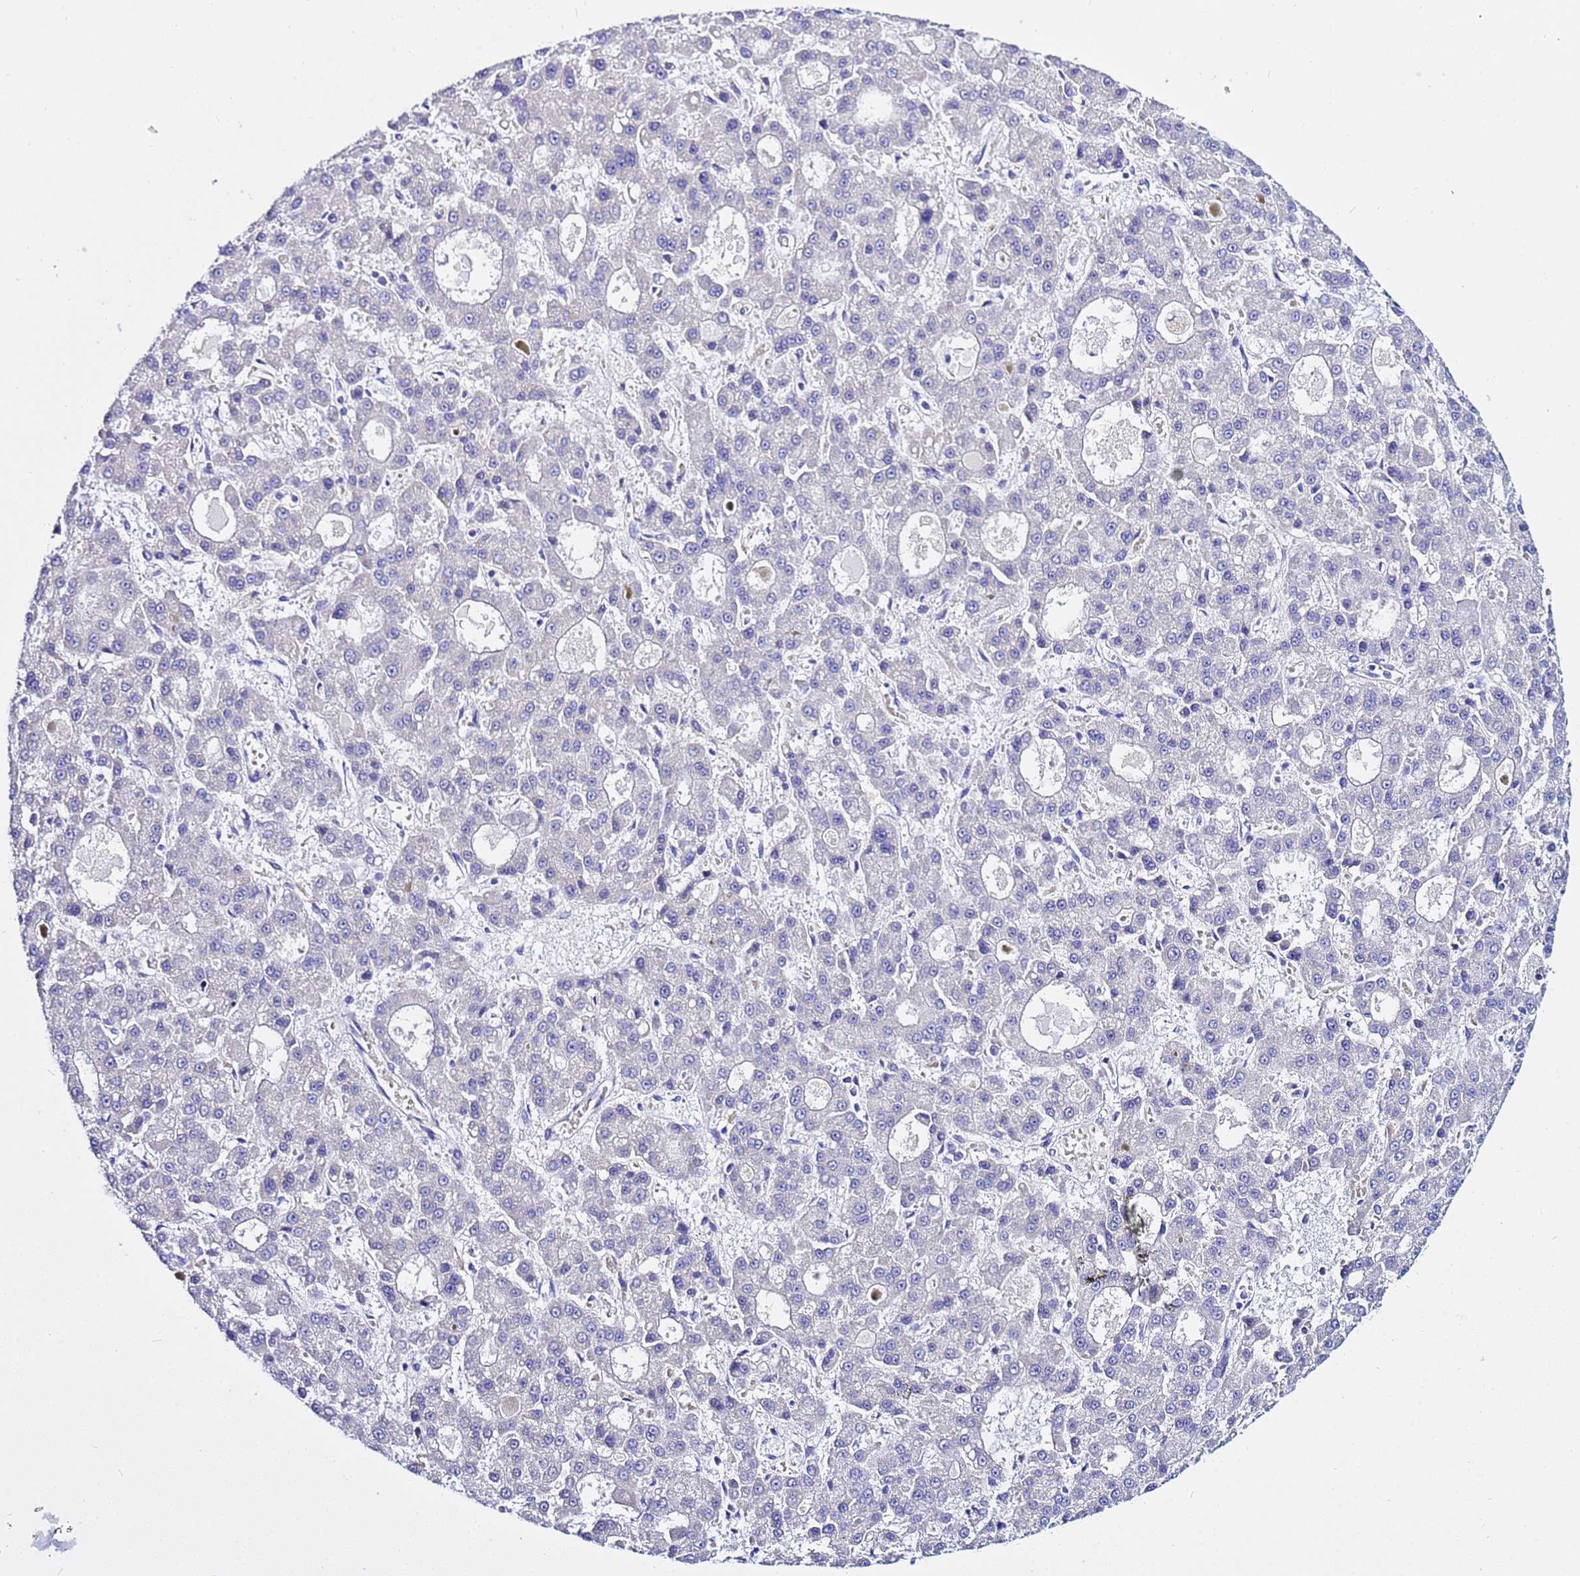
{"staining": {"intensity": "negative", "quantity": "none", "location": "none"}, "tissue": "liver cancer", "cell_type": "Tumor cells", "image_type": "cancer", "snomed": [{"axis": "morphology", "description": "Carcinoma, Hepatocellular, NOS"}, {"axis": "topography", "description": "Liver"}], "caption": "A photomicrograph of human liver hepatocellular carcinoma is negative for staining in tumor cells. (DAB IHC visualized using brightfield microscopy, high magnification).", "gene": "USP18", "patient": {"sex": "male", "age": 70}}